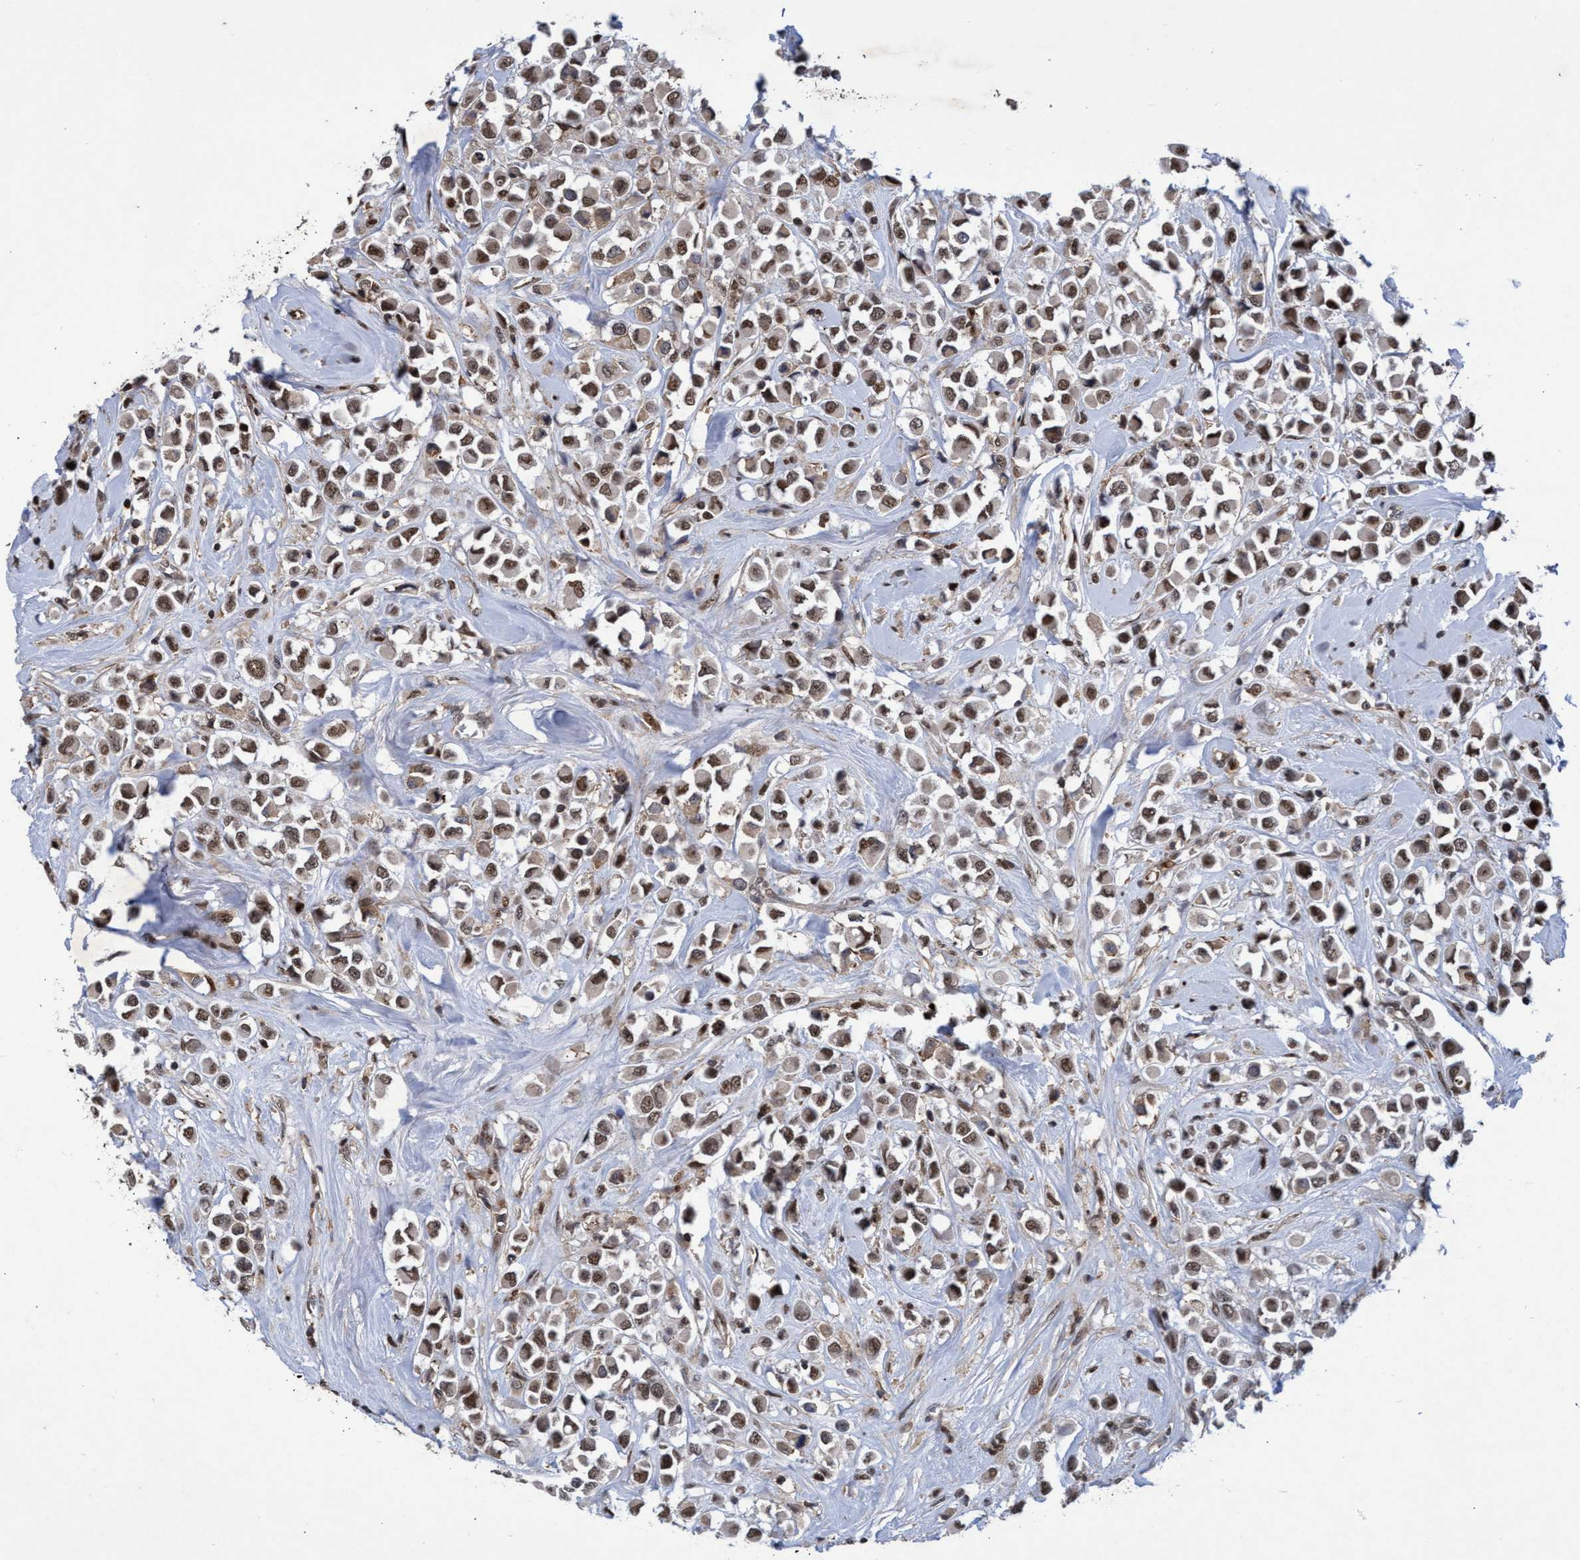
{"staining": {"intensity": "moderate", "quantity": ">75%", "location": "cytoplasmic/membranous,nuclear"}, "tissue": "breast cancer", "cell_type": "Tumor cells", "image_type": "cancer", "snomed": [{"axis": "morphology", "description": "Duct carcinoma"}, {"axis": "topography", "description": "Breast"}], "caption": "The micrograph exhibits a brown stain indicating the presence of a protein in the cytoplasmic/membranous and nuclear of tumor cells in breast cancer.", "gene": "GTF2F1", "patient": {"sex": "female", "age": 61}}